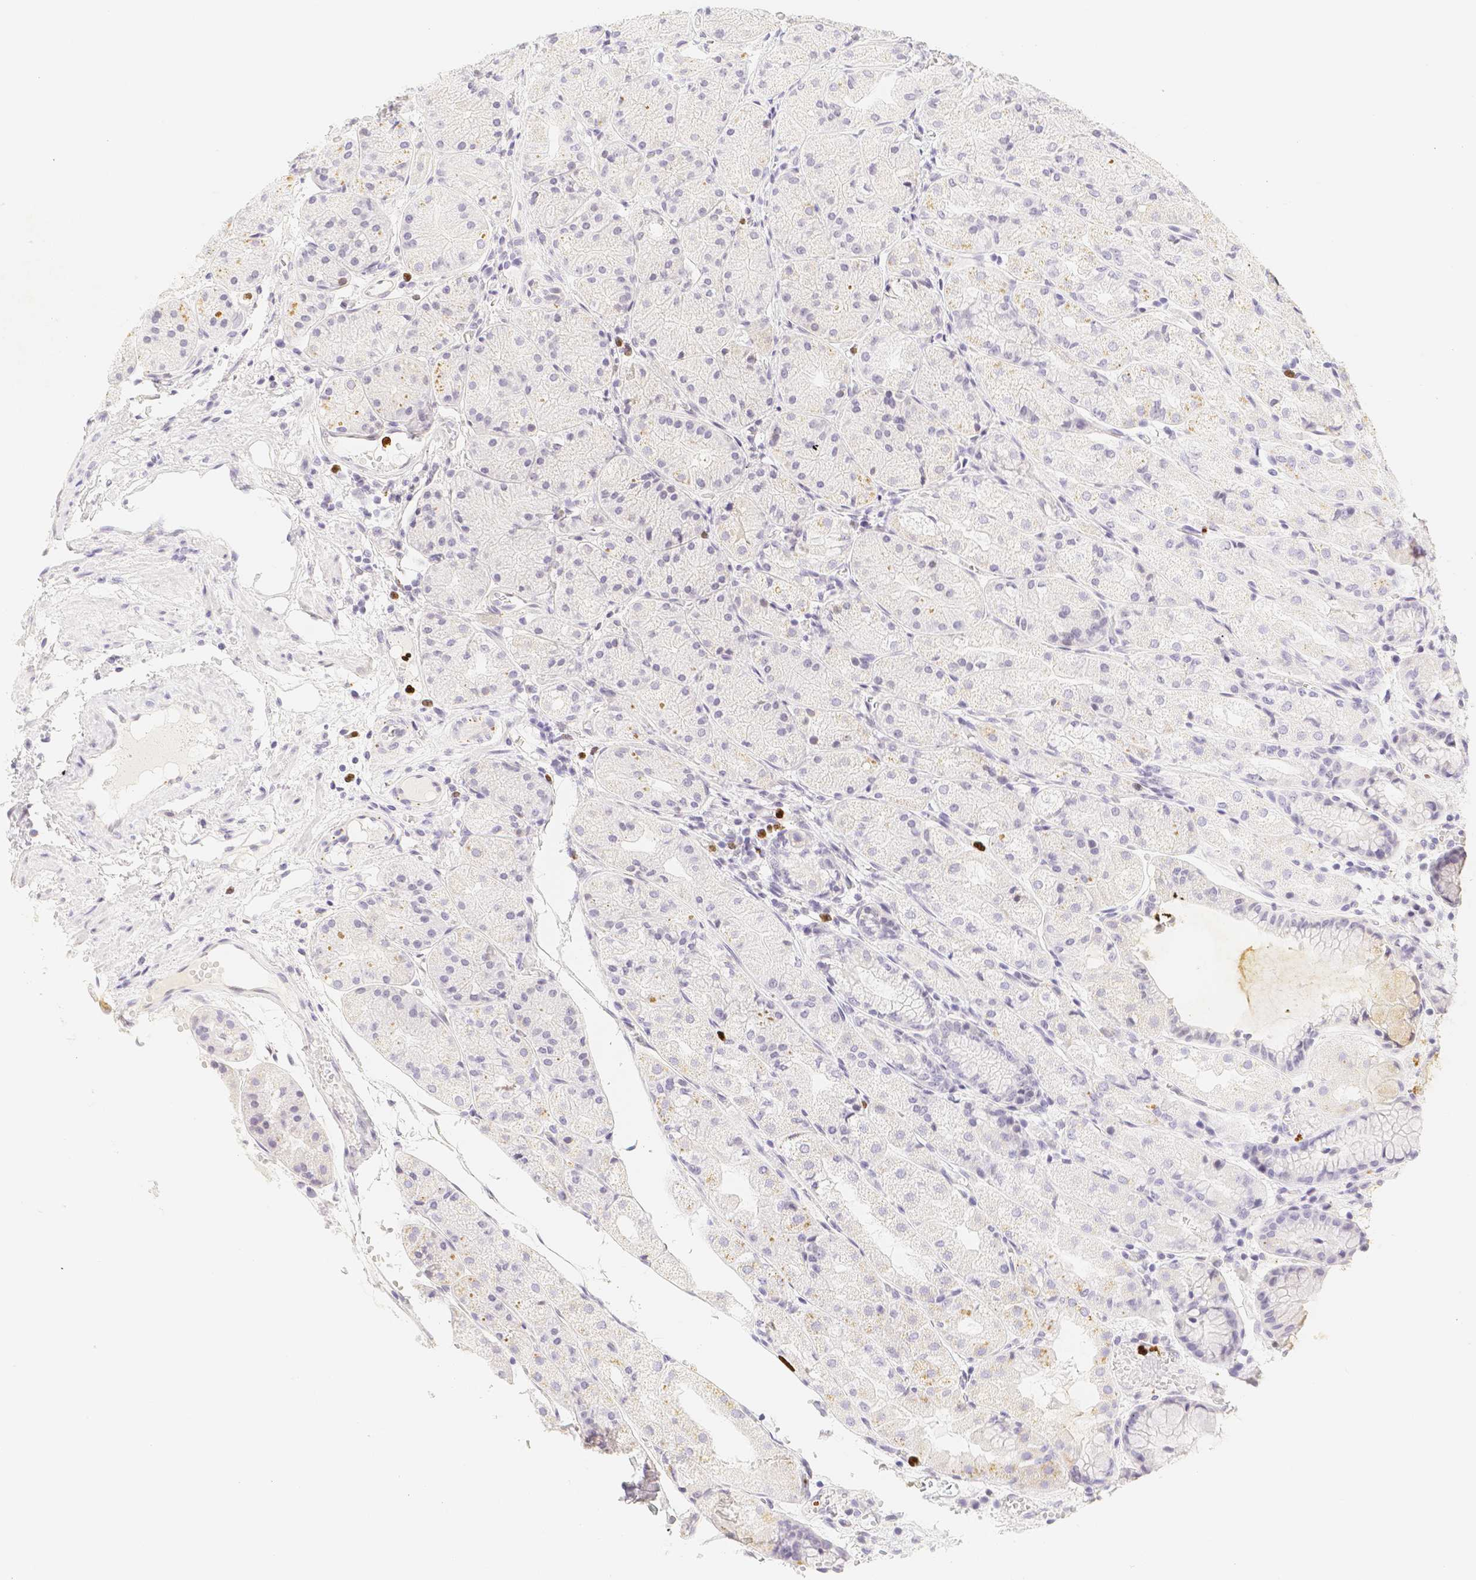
{"staining": {"intensity": "negative", "quantity": "none", "location": "none"}, "tissue": "stomach", "cell_type": "Glandular cells", "image_type": "normal", "snomed": [{"axis": "morphology", "description": "Normal tissue, NOS"}, {"axis": "topography", "description": "Stomach, upper"}], "caption": "The photomicrograph shows no significant expression in glandular cells of stomach. (Stains: DAB (3,3'-diaminobenzidine) IHC with hematoxylin counter stain, Microscopy: brightfield microscopy at high magnification).", "gene": "PADI4", "patient": {"sex": "male", "age": 72}}